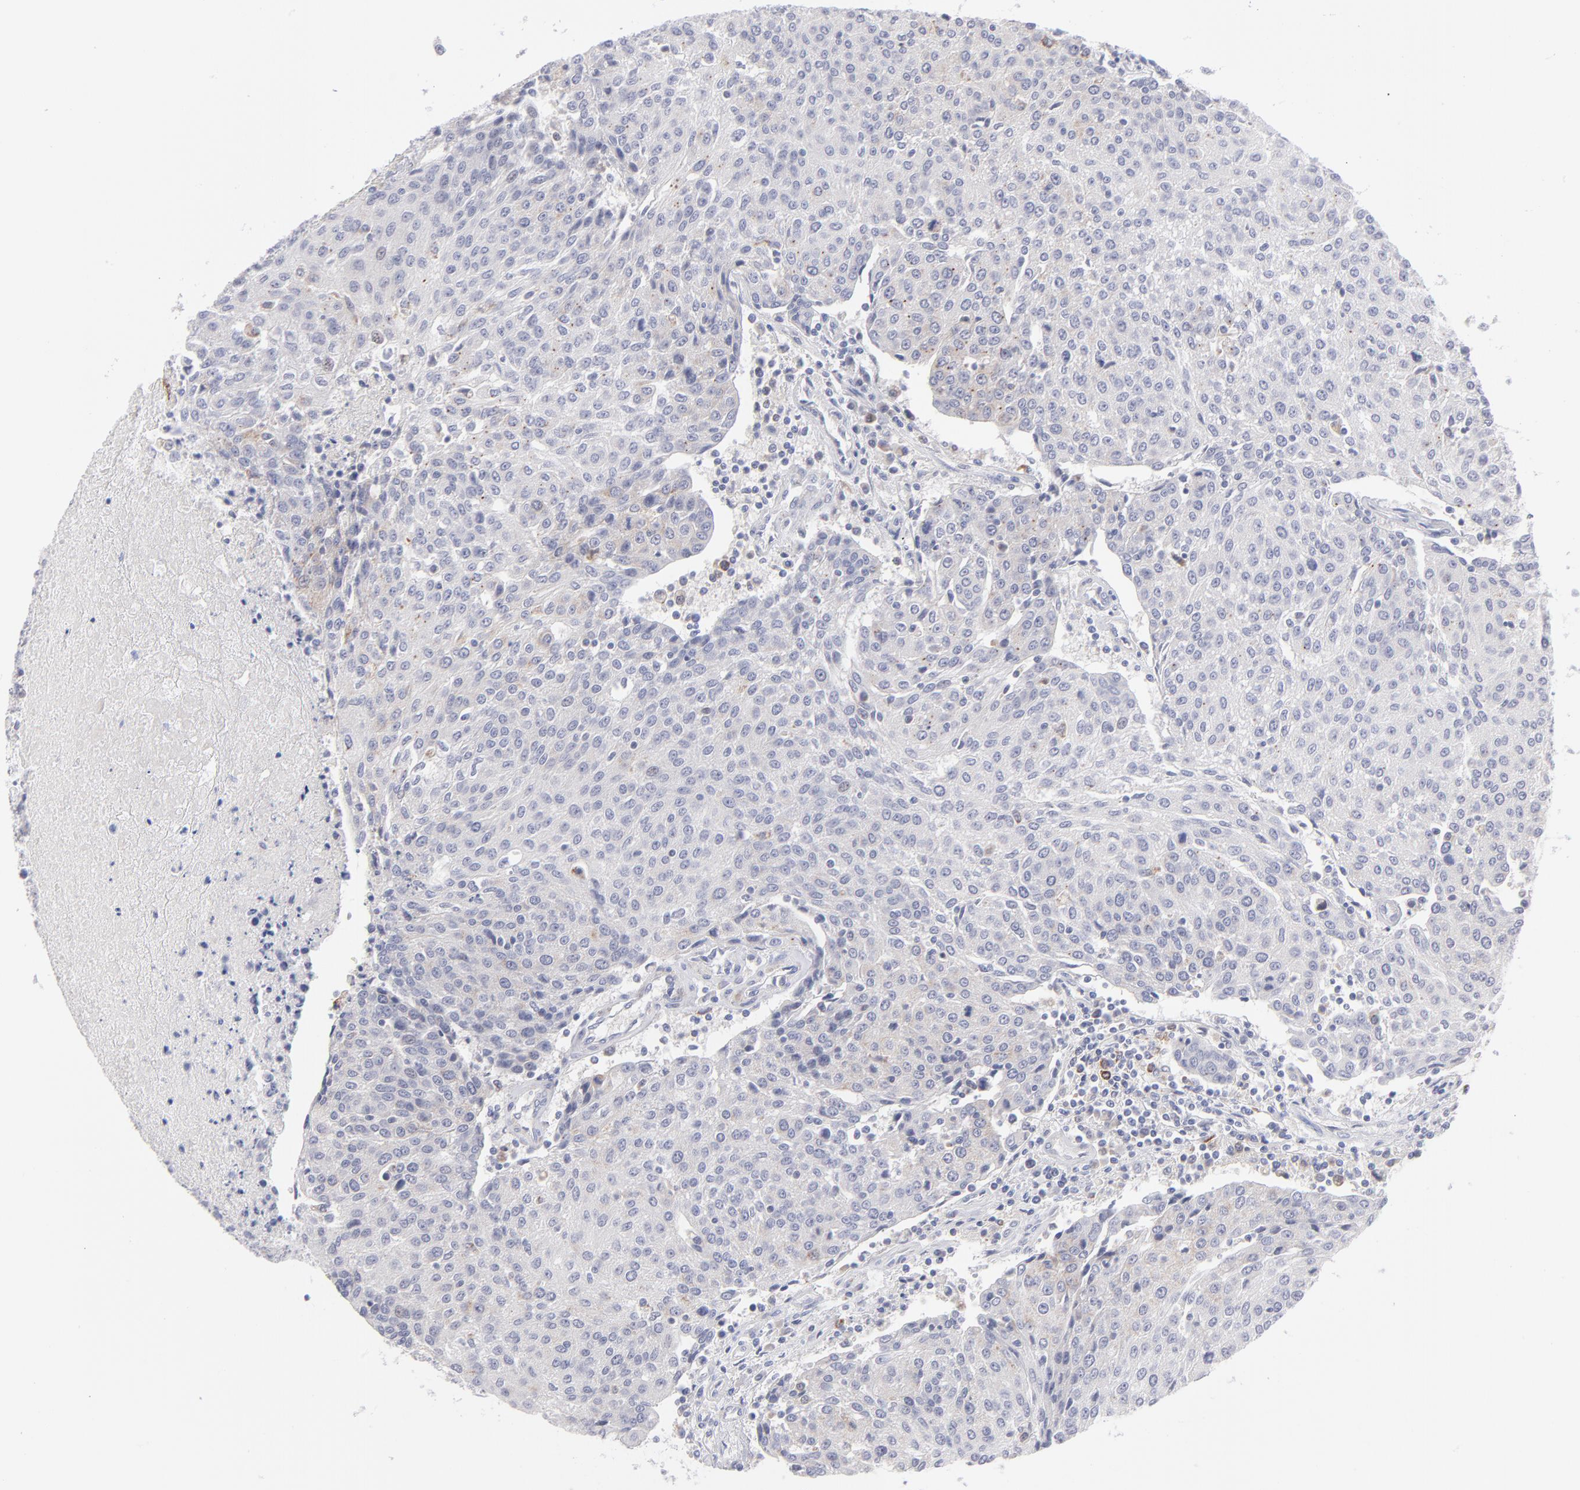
{"staining": {"intensity": "negative", "quantity": "none", "location": "none"}, "tissue": "urothelial cancer", "cell_type": "Tumor cells", "image_type": "cancer", "snomed": [{"axis": "morphology", "description": "Urothelial carcinoma, High grade"}, {"axis": "topography", "description": "Urinary bladder"}], "caption": "Immunohistochemistry (IHC) image of human urothelial cancer stained for a protein (brown), which displays no expression in tumor cells.", "gene": "MTHFD2", "patient": {"sex": "female", "age": 85}}